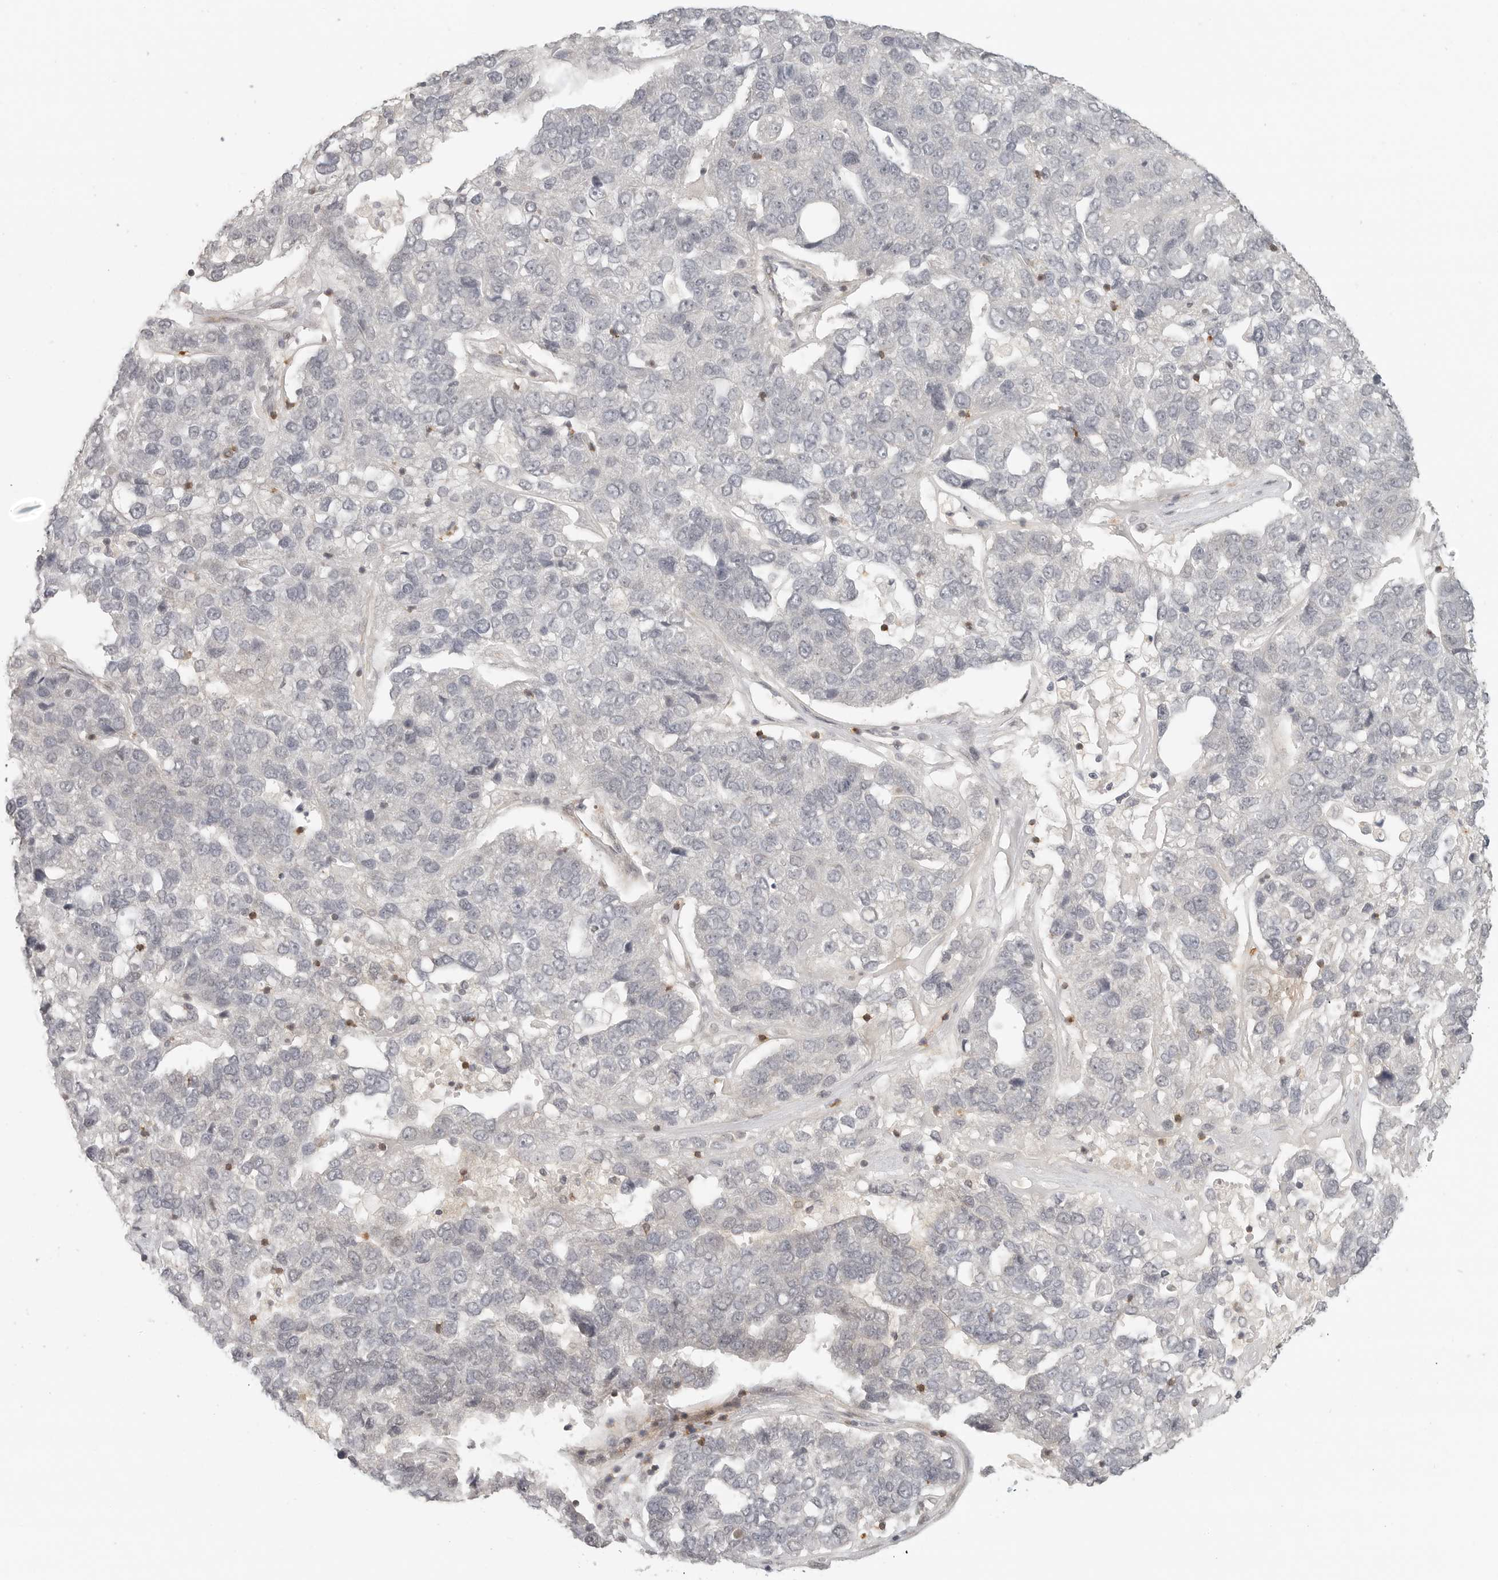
{"staining": {"intensity": "negative", "quantity": "none", "location": "none"}, "tissue": "pancreatic cancer", "cell_type": "Tumor cells", "image_type": "cancer", "snomed": [{"axis": "morphology", "description": "Adenocarcinoma, NOS"}, {"axis": "topography", "description": "Pancreas"}], "caption": "The photomicrograph displays no staining of tumor cells in adenocarcinoma (pancreatic).", "gene": "SH3KBP1", "patient": {"sex": "female", "age": 61}}